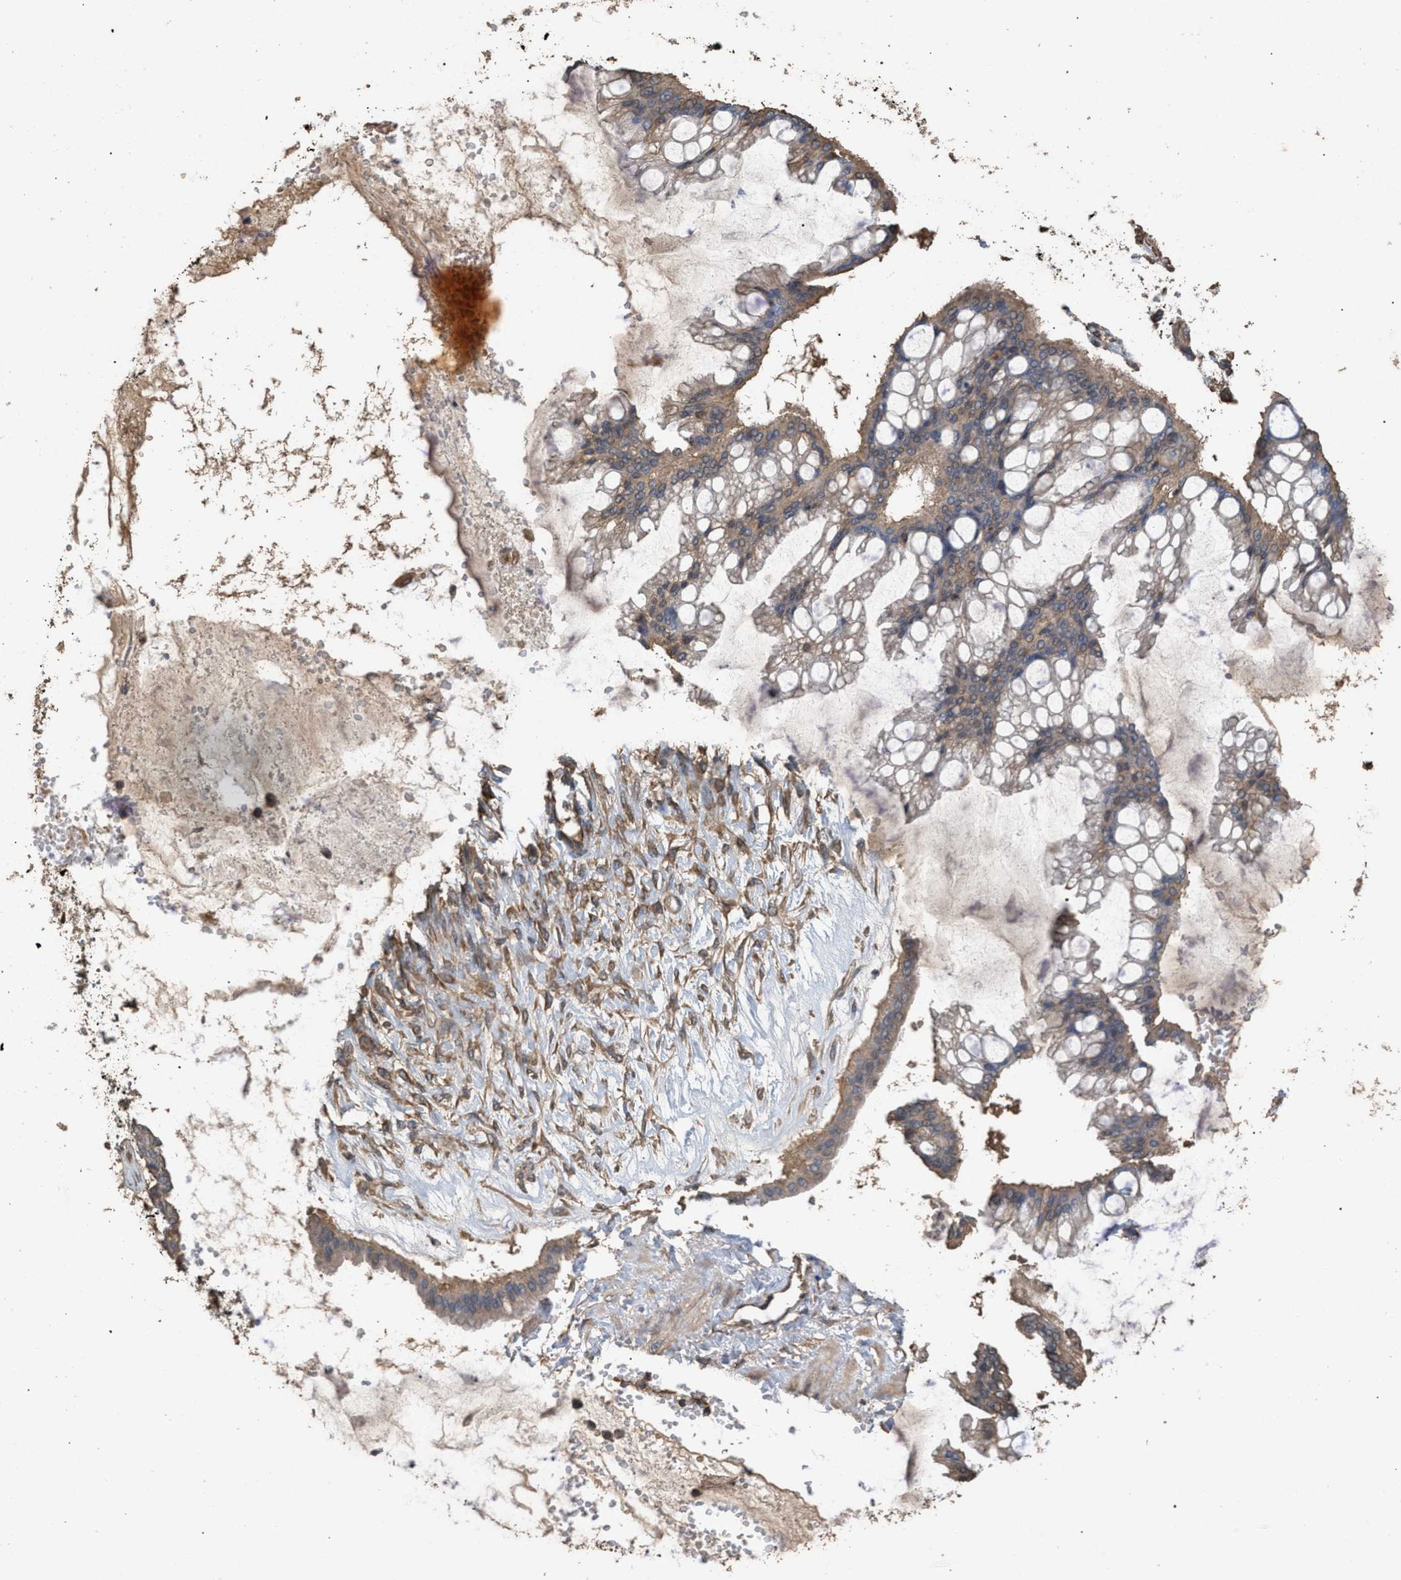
{"staining": {"intensity": "moderate", "quantity": ">75%", "location": "cytoplasmic/membranous"}, "tissue": "ovarian cancer", "cell_type": "Tumor cells", "image_type": "cancer", "snomed": [{"axis": "morphology", "description": "Cystadenocarcinoma, mucinous, NOS"}, {"axis": "topography", "description": "Ovary"}], "caption": "The micrograph demonstrates a brown stain indicating the presence of a protein in the cytoplasmic/membranous of tumor cells in mucinous cystadenocarcinoma (ovarian).", "gene": "HTRA3", "patient": {"sex": "female", "age": 73}}